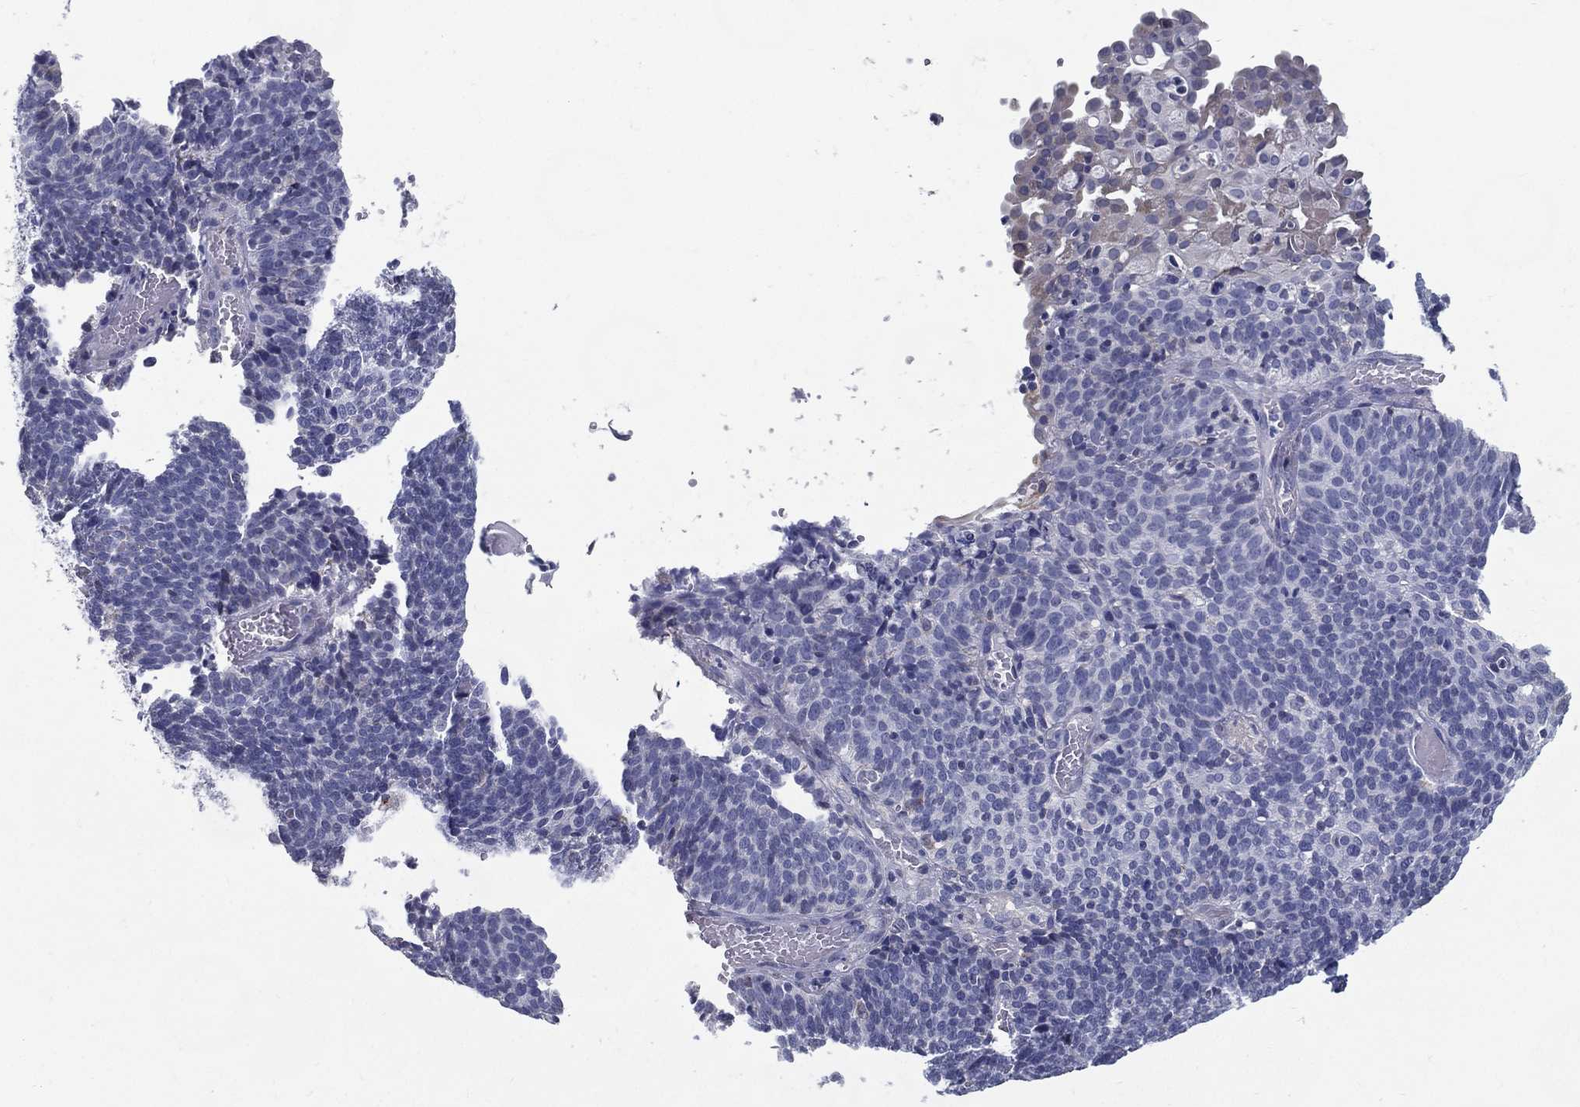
{"staining": {"intensity": "negative", "quantity": "none", "location": "none"}, "tissue": "cervical cancer", "cell_type": "Tumor cells", "image_type": "cancer", "snomed": [{"axis": "morphology", "description": "Normal tissue, NOS"}, {"axis": "morphology", "description": "Squamous cell carcinoma, NOS"}, {"axis": "topography", "description": "Cervix"}], "caption": "Tumor cells show no significant protein positivity in squamous cell carcinoma (cervical). (Brightfield microscopy of DAB immunohistochemistry at high magnification).", "gene": "C19orf18", "patient": {"sex": "female", "age": 39}}